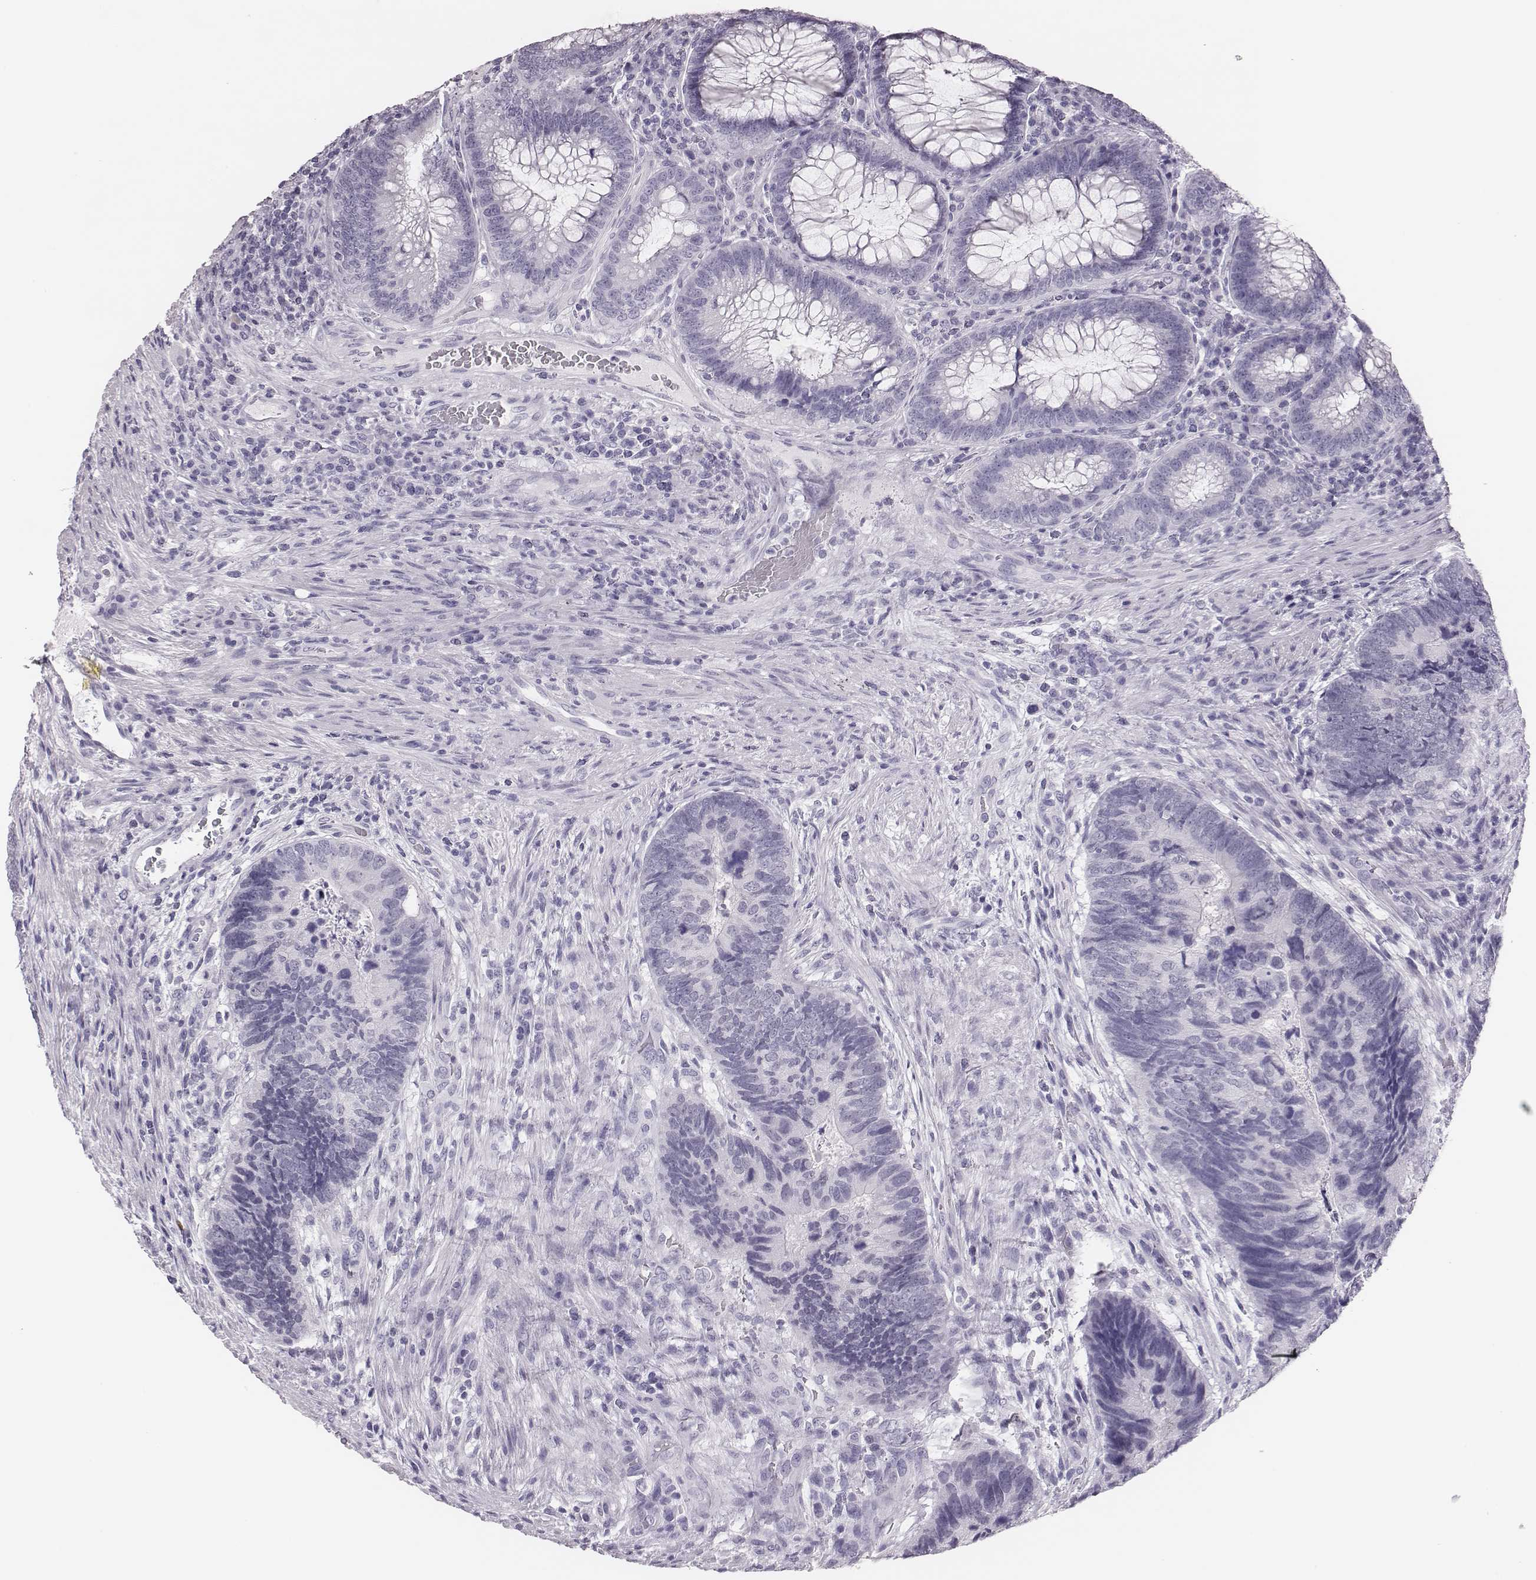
{"staining": {"intensity": "negative", "quantity": "none", "location": "none"}, "tissue": "colorectal cancer", "cell_type": "Tumor cells", "image_type": "cancer", "snomed": [{"axis": "morphology", "description": "Adenocarcinoma, NOS"}, {"axis": "topography", "description": "Colon"}], "caption": "A micrograph of adenocarcinoma (colorectal) stained for a protein shows no brown staining in tumor cells. (DAB IHC visualized using brightfield microscopy, high magnification).", "gene": "H1-6", "patient": {"sex": "female", "age": 67}}